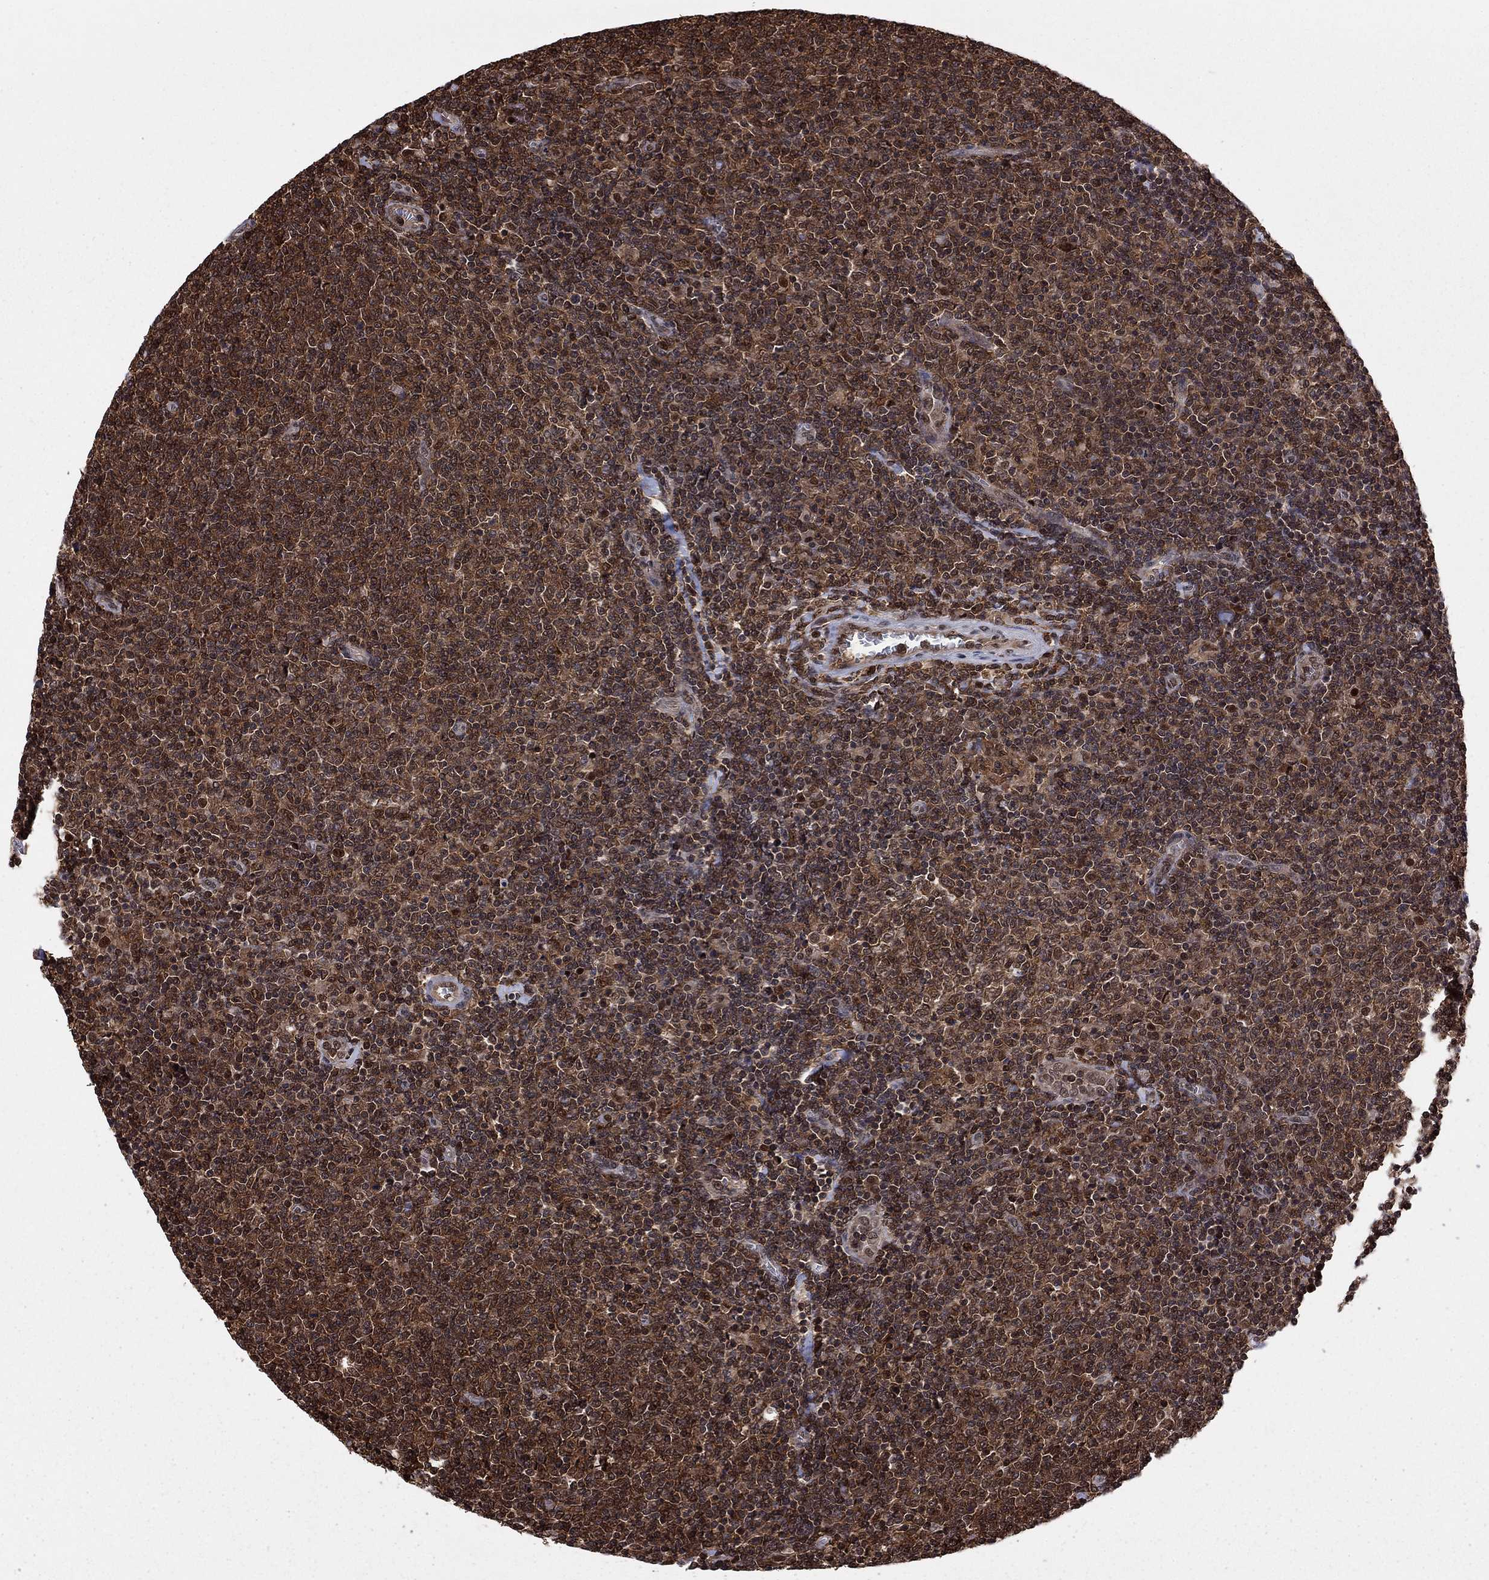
{"staining": {"intensity": "strong", "quantity": ">75%", "location": "cytoplasmic/membranous"}, "tissue": "lymphoma", "cell_type": "Tumor cells", "image_type": "cancer", "snomed": [{"axis": "morphology", "description": "Malignant lymphoma, non-Hodgkin's type, Low grade"}, {"axis": "topography", "description": "Lymph node"}], "caption": "The micrograph shows a brown stain indicating the presence of a protein in the cytoplasmic/membranous of tumor cells in lymphoma.", "gene": "PSMD2", "patient": {"sex": "male", "age": 52}}